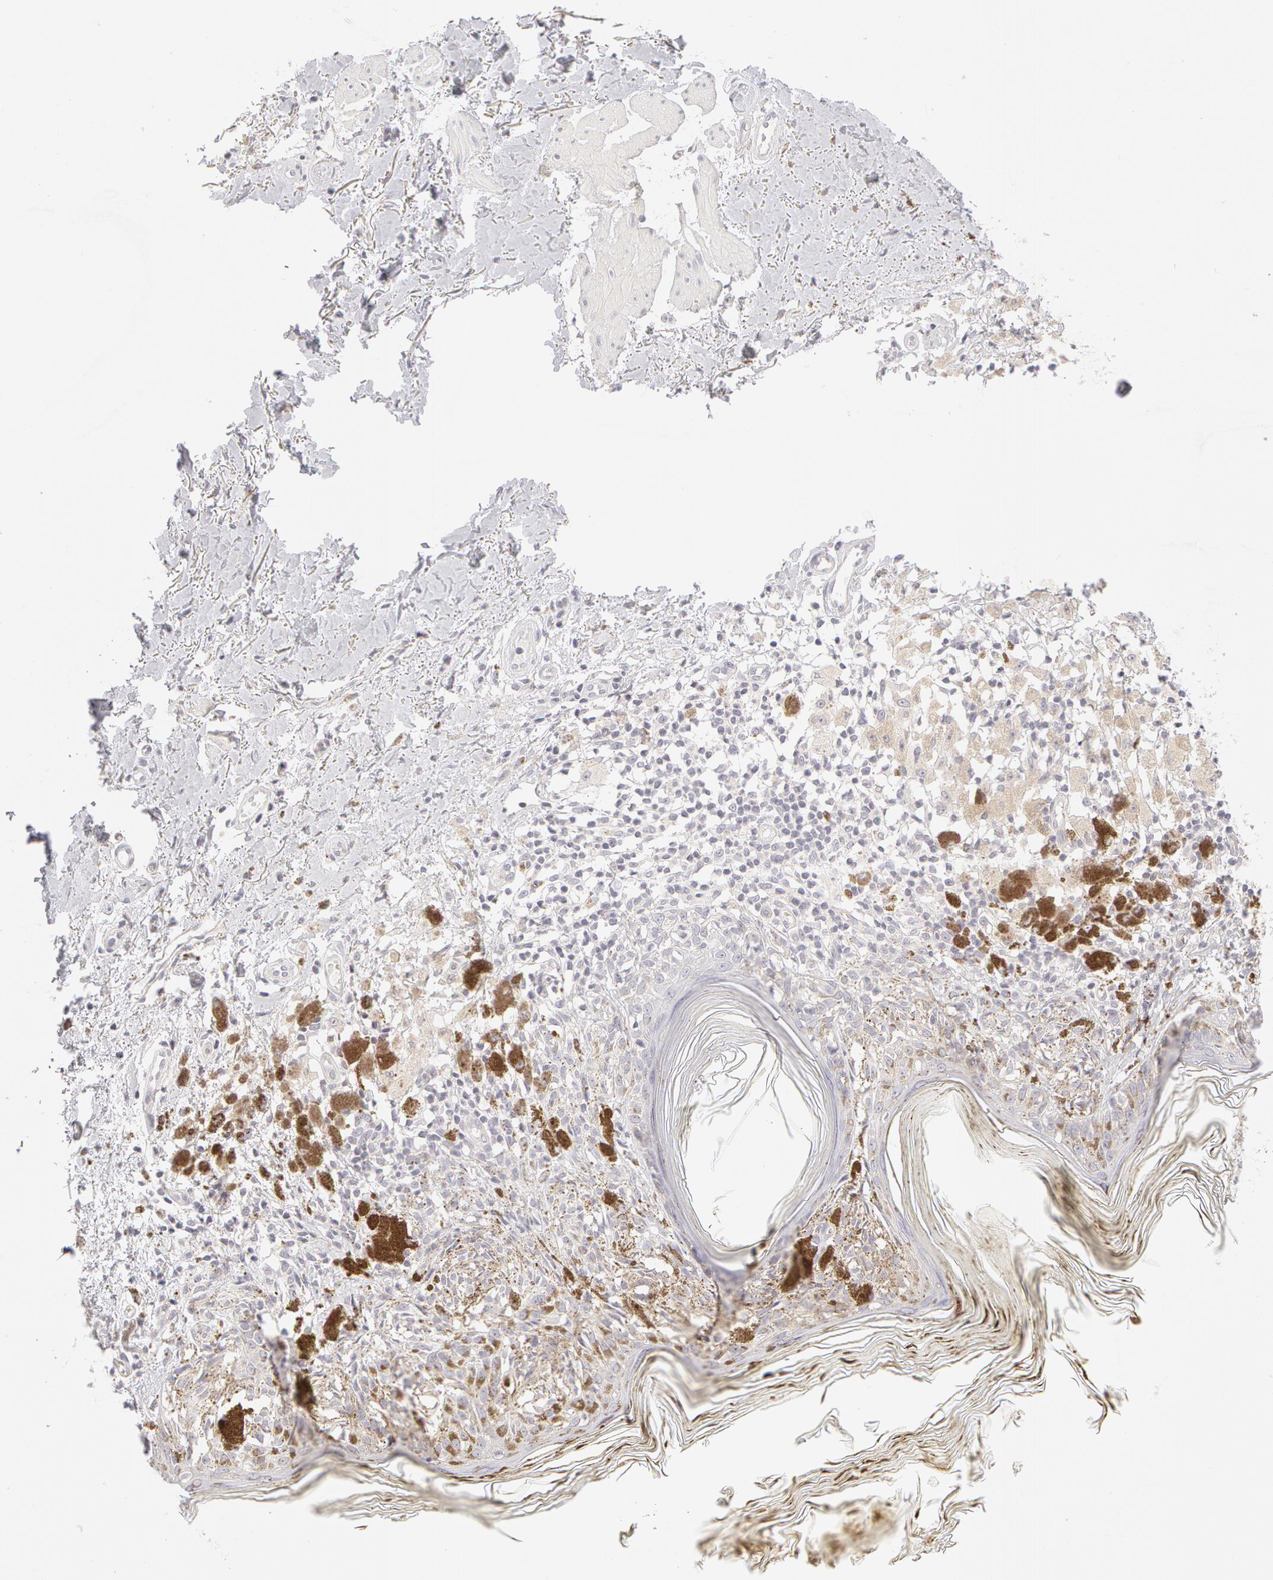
{"staining": {"intensity": "weak", "quantity": "25%-75%", "location": "cytoplasmic/membranous"}, "tissue": "melanoma", "cell_type": "Tumor cells", "image_type": "cancer", "snomed": [{"axis": "morphology", "description": "Malignant melanoma, NOS"}, {"axis": "topography", "description": "Skin"}], "caption": "Melanoma tissue reveals weak cytoplasmic/membranous staining in approximately 25%-75% of tumor cells, visualized by immunohistochemistry. Using DAB (3,3'-diaminobenzidine) (brown) and hematoxylin (blue) stains, captured at high magnification using brightfield microscopy.", "gene": "ABCB1", "patient": {"sex": "male", "age": 88}}